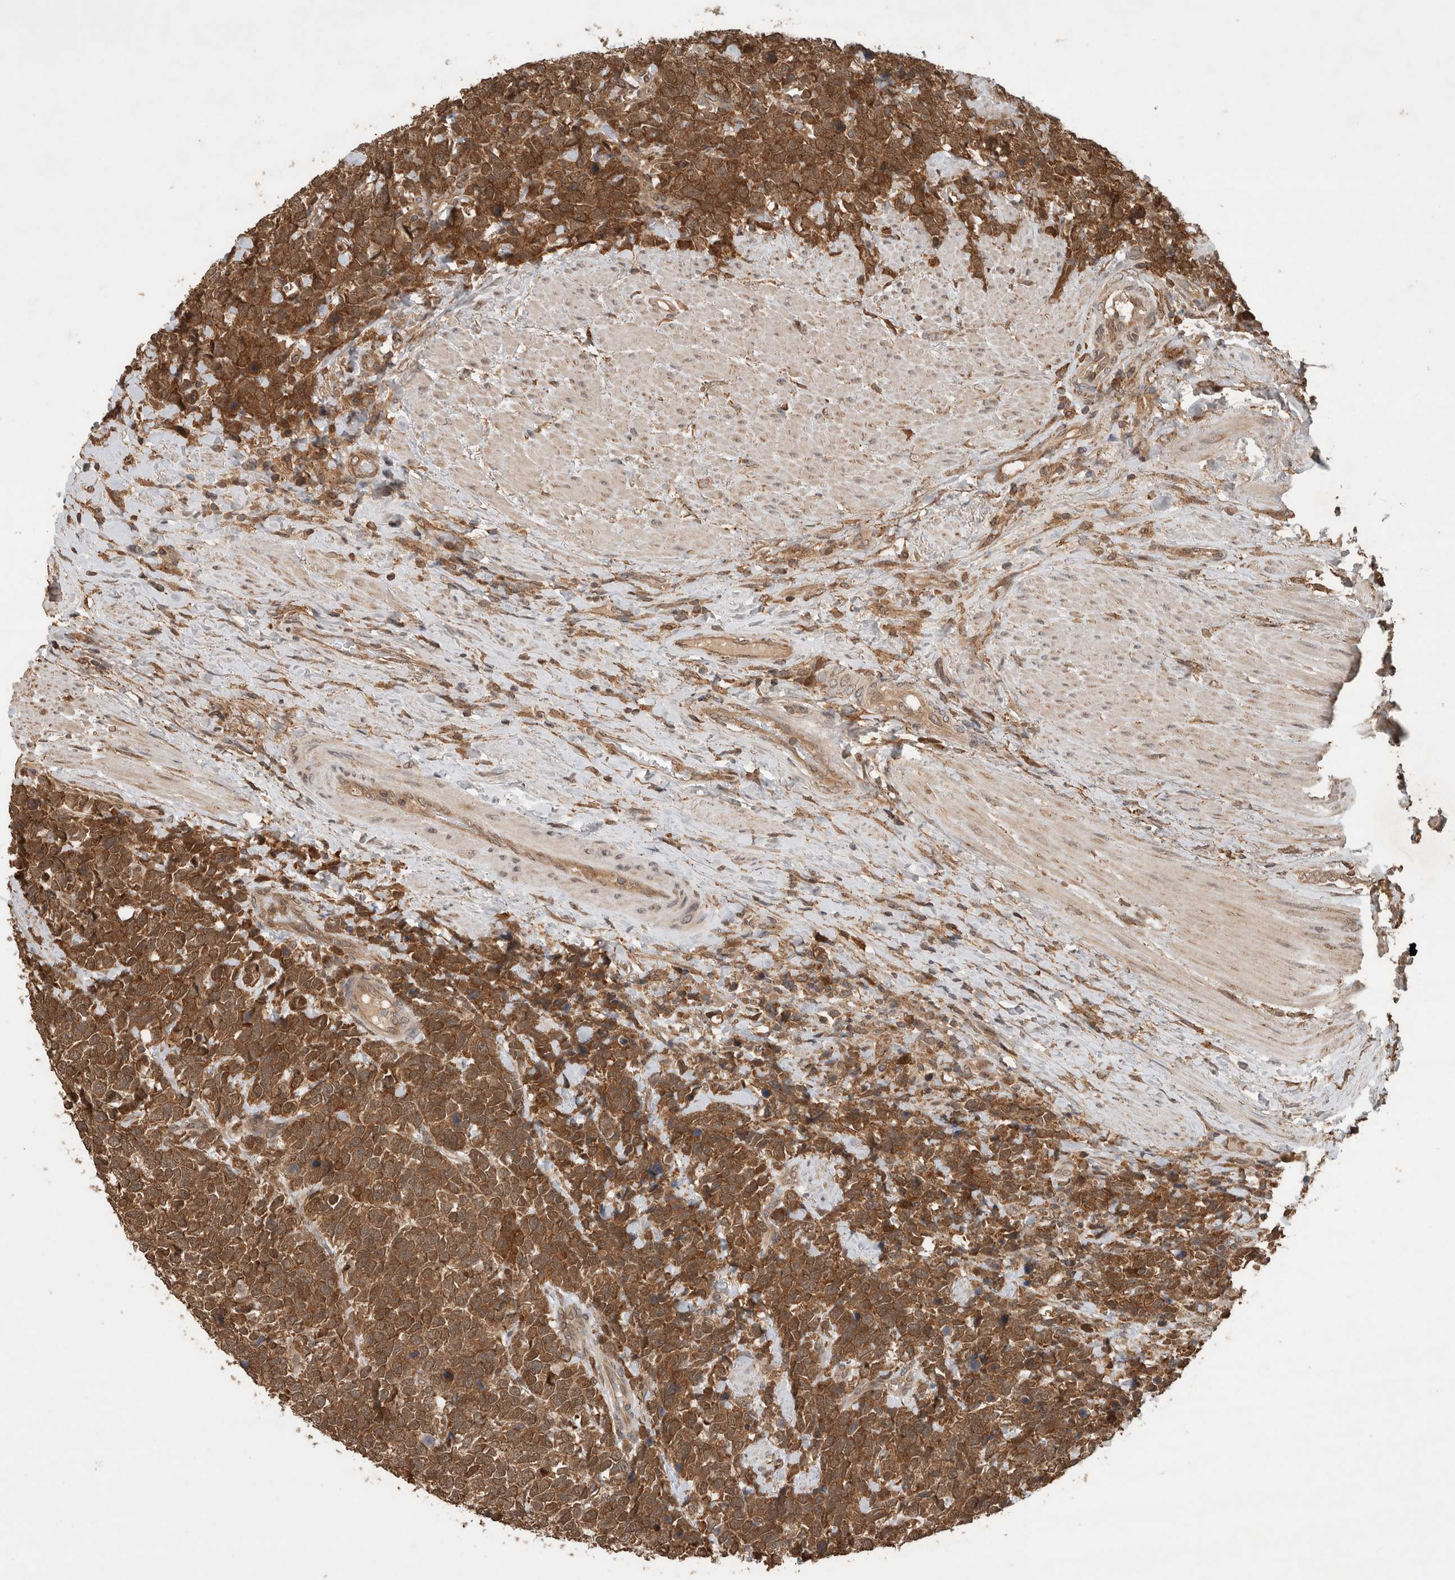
{"staining": {"intensity": "strong", "quantity": ">75%", "location": "cytoplasmic/membranous,nuclear"}, "tissue": "urothelial cancer", "cell_type": "Tumor cells", "image_type": "cancer", "snomed": [{"axis": "morphology", "description": "Urothelial carcinoma, High grade"}, {"axis": "topography", "description": "Urinary bladder"}], "caption": "Immunohistochemistry micrograph of human urothelial cancer stained for a protein (brown), which demonstrates high levels of strong cytoplasmic/membranous and nuclear positivity in about >75% of tumor cells.", "gene": "OTUD7B", "patient": {"sex": "female", "age": 82}}